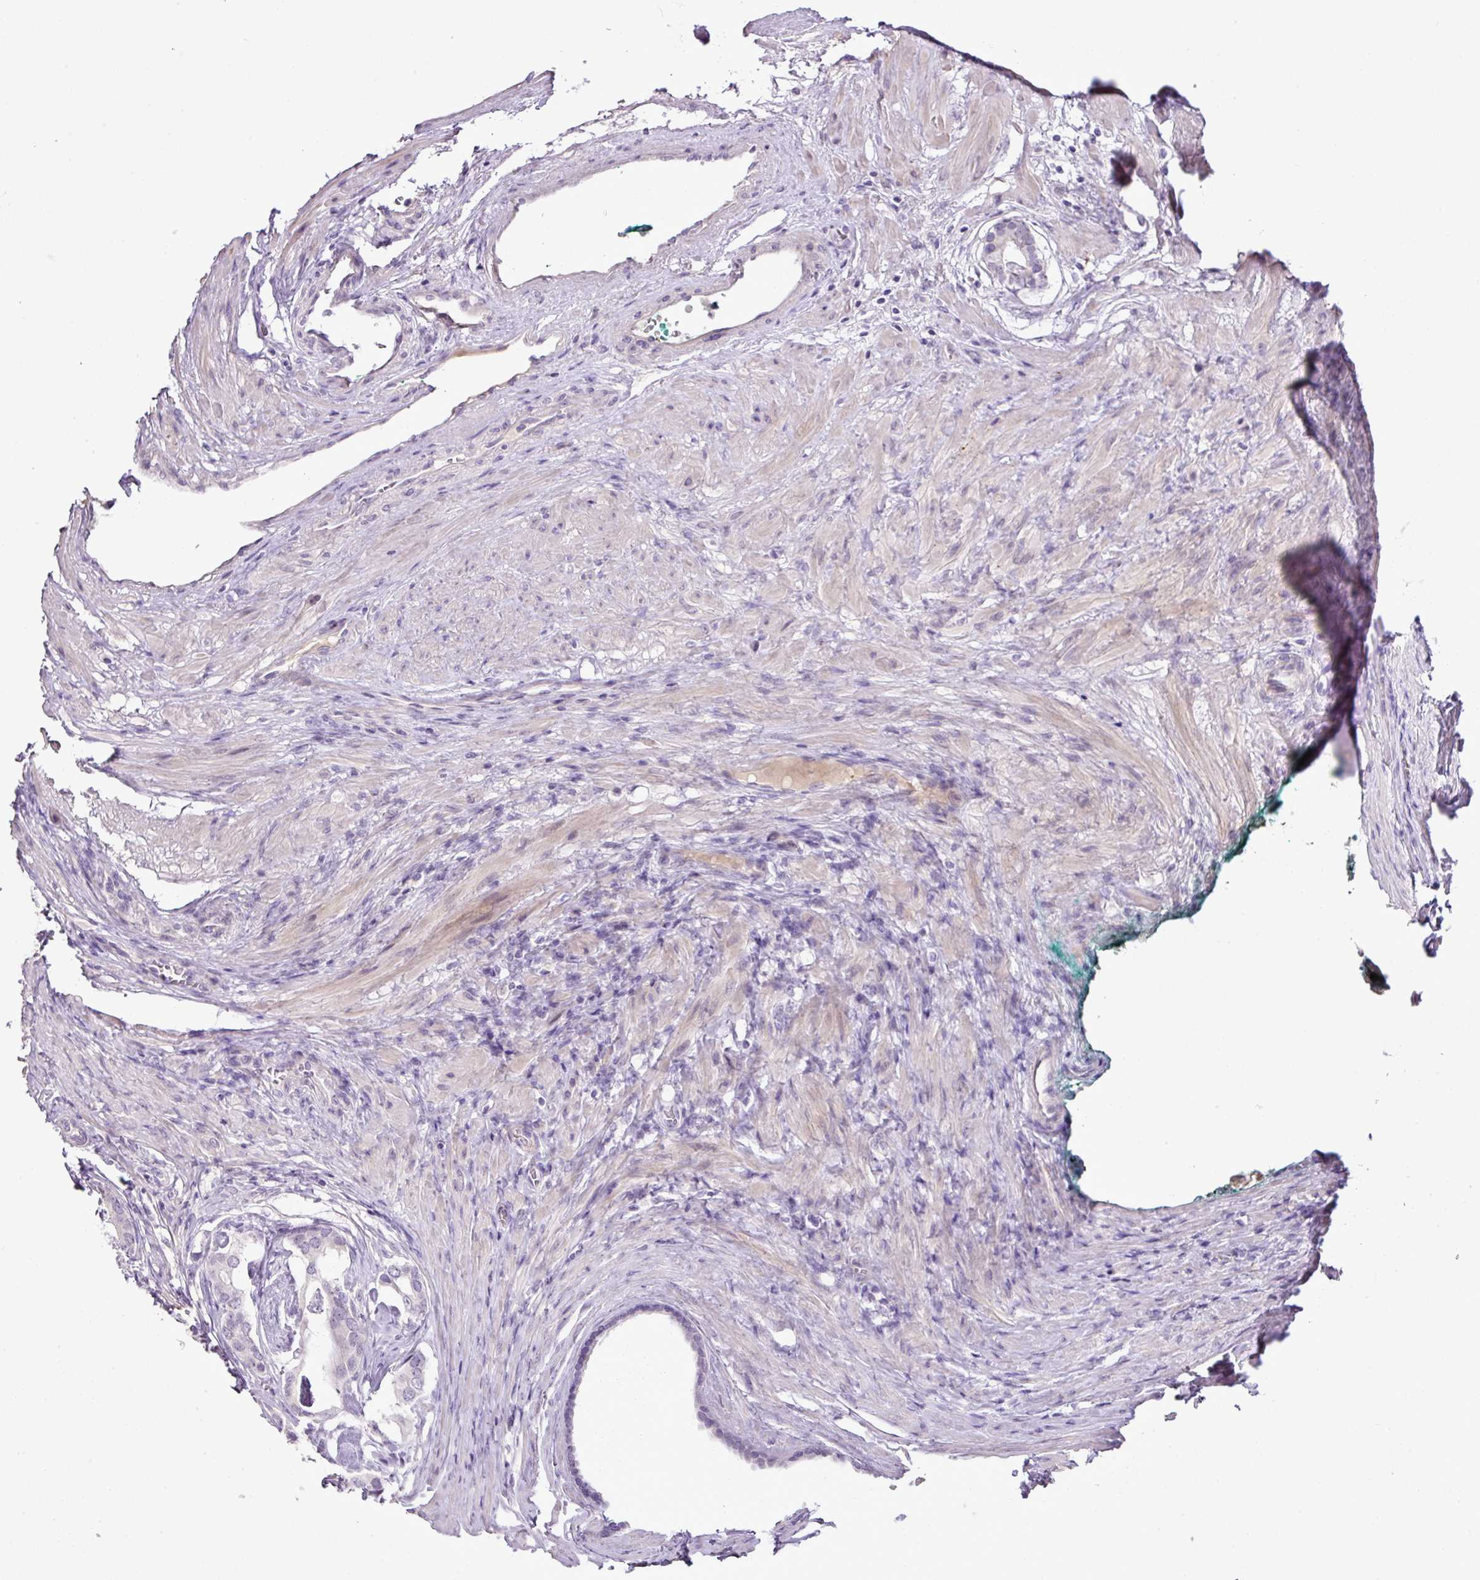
{"staining": {"intensity": "negative", "quantity": "none", "location": "none"}, "tissue": "prostate cancer", "cell_type": "Tumor cells", "image_type": "cancer", "snomed": [{"axis": "morphology", "description": "Adenocarcinoma, Low grade"}, {"axis": "topography", "description": "Prostate"}], "caption": "Low-grade adenocarcinoma (prostate) was stained to show a protein in brown. There is no significant expression in tumor cells. (Brightfield microscopy of DAB (3,3'-diaminobenzidine) IHC at high magnification).", "gene": "DNAJB13", "patient": {"sex": "male", "age": 71}}